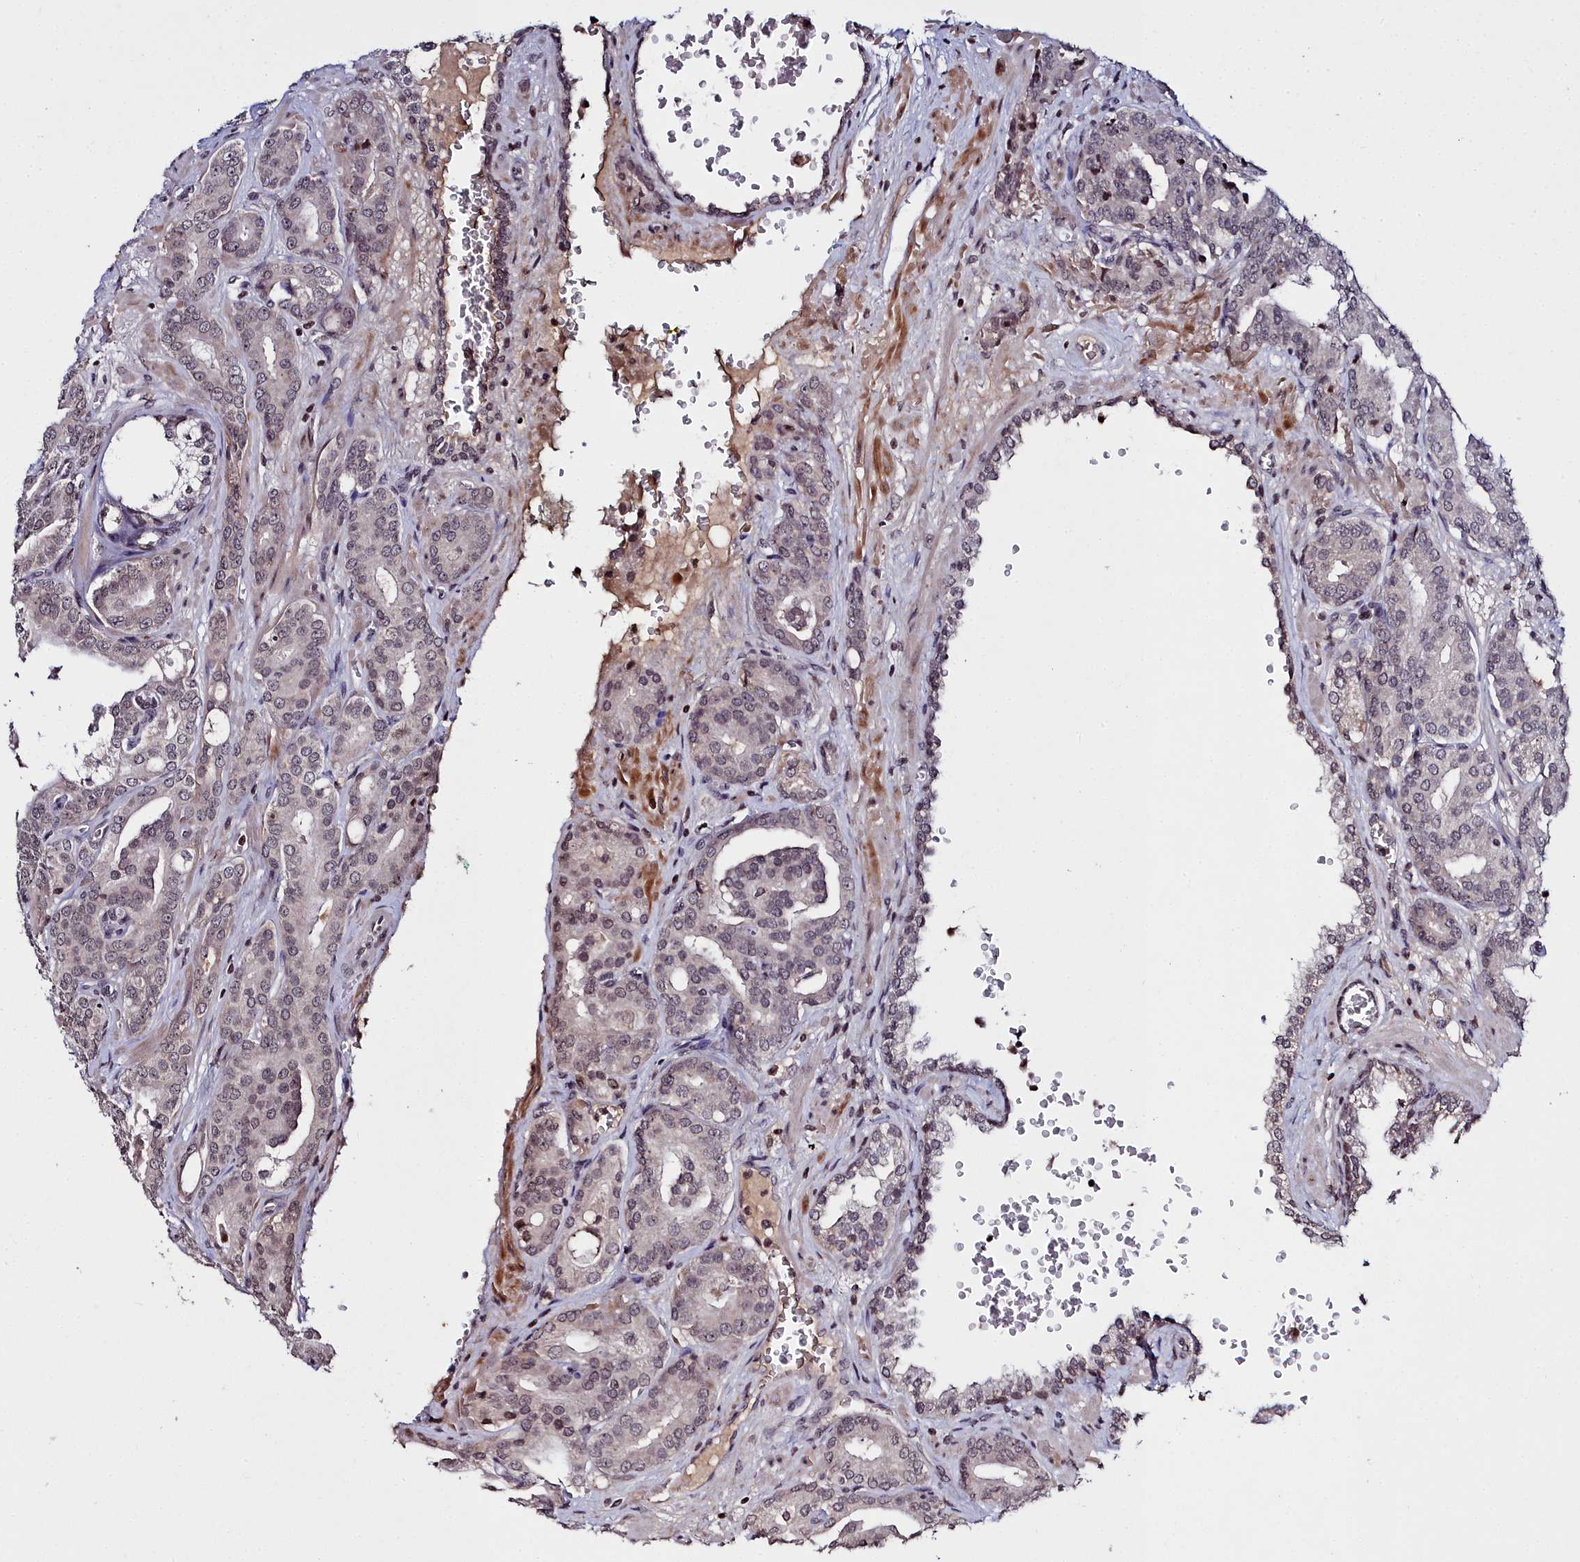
{"staining": {"intensity": "weak", "quantity": "25%-75%", "location": "nuclear"}, "tissue": "prostate cancer", "cell_type": "Tumor cells", "image_type": "cancer", "snomed": [{"axis": "morphology", "description": "Adenocarcinoma, High grade"}, {"axis": "topography", "description": "Prostate"}], "caption": "Immunohistochemical staining of human prostate cancer demonstrates weak nuclear protein positivity in approximately 25%-75% of tumor cells. The protein is stained brown, and the nuclei are stained in blue (DAB IHC with brightfield microscopy, high magnification).", "gene": "FZD4", "patient": {"sex": "male", "age": 66}}